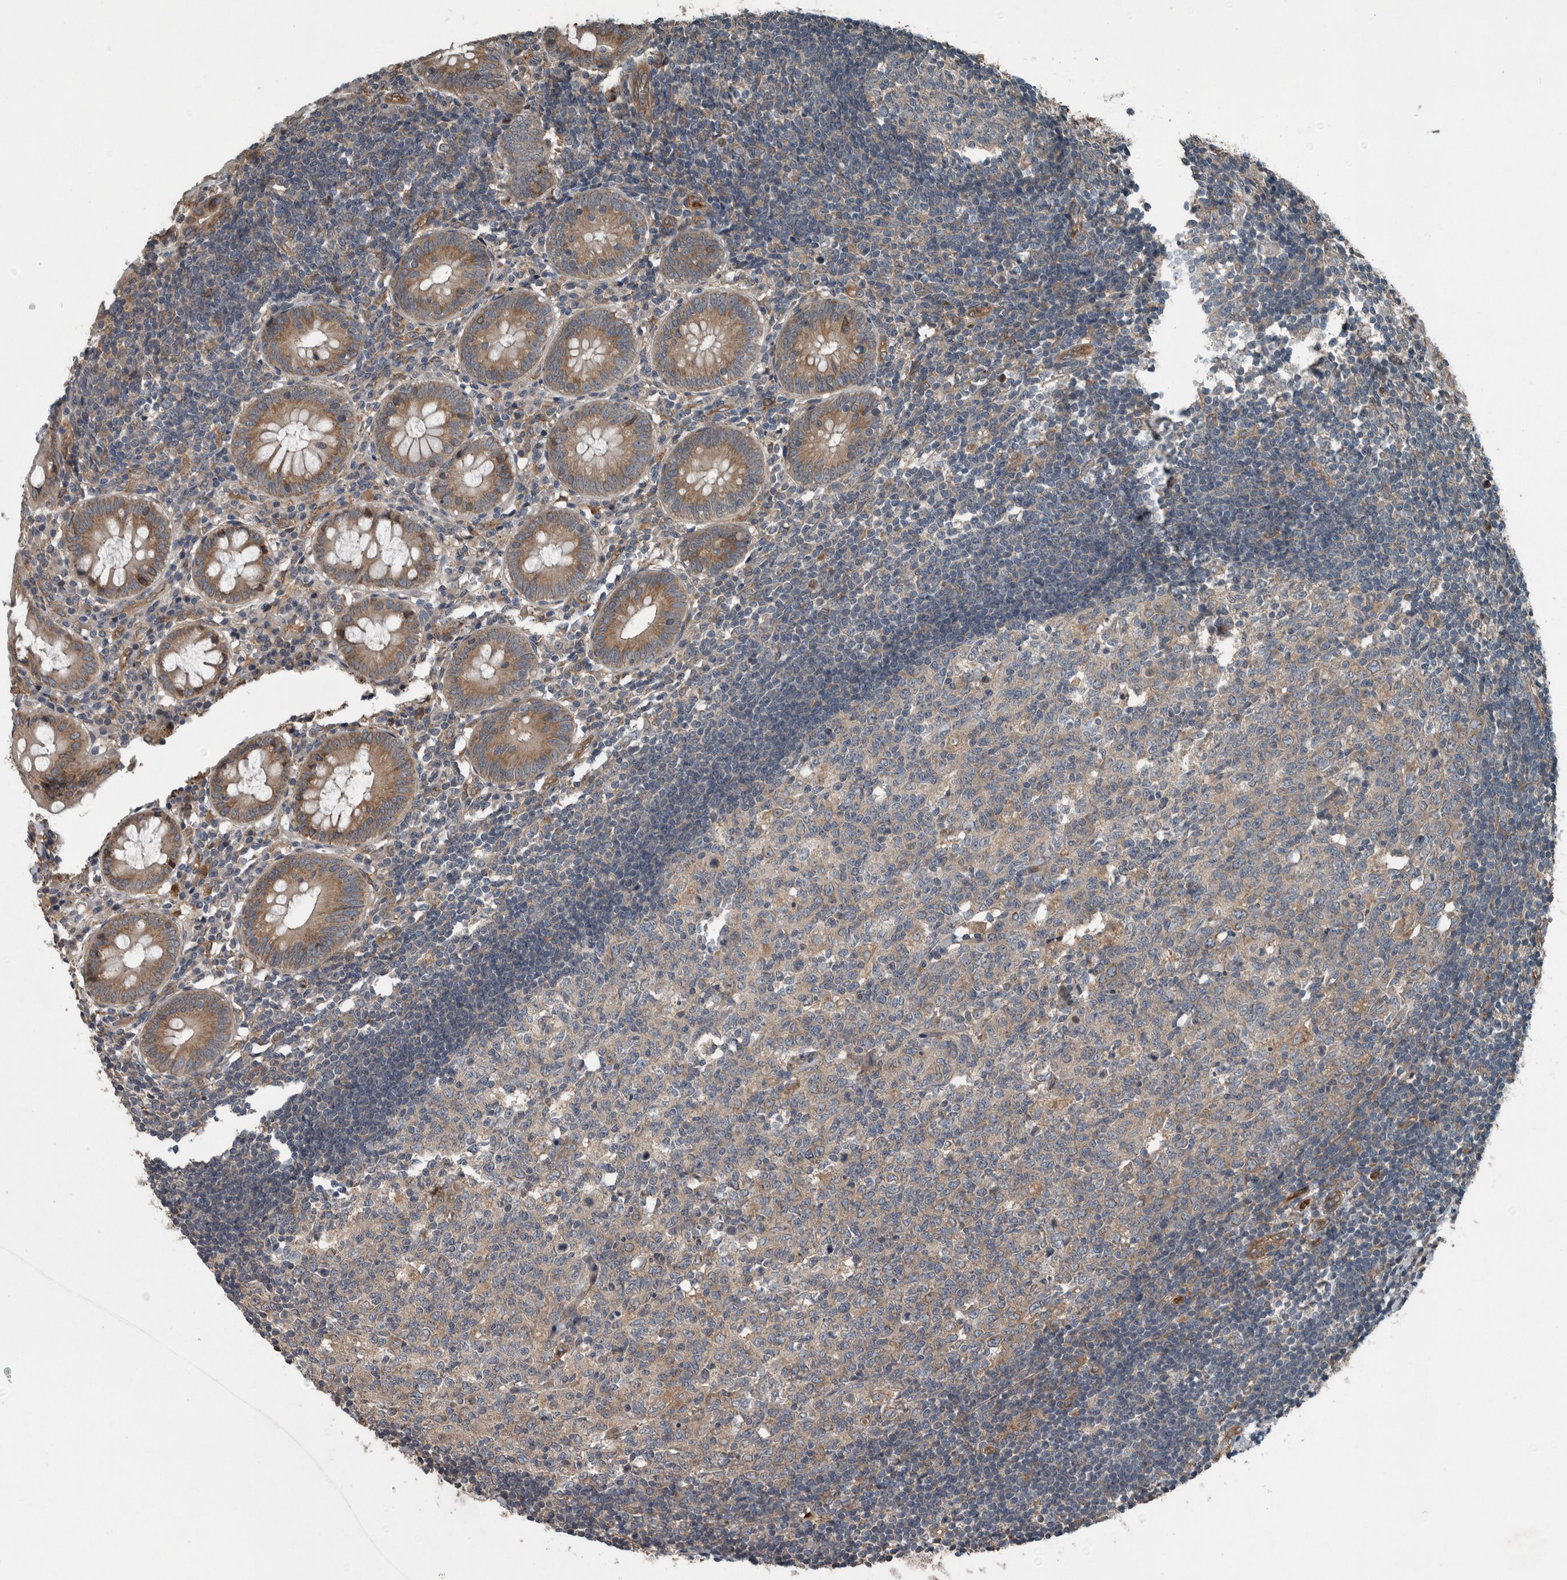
{"staining": {"intensity": "moderate", "quantity": ">75%", "location": "cytoplasmic/membranous"}, "tissue": "appendix", "cell_type": "Glandular cells", "image_type": "normal", "snomed": [{"axis": "morphology", "description": "Normal tissue, NOS"}, {"axis": "topography", "description": "Appendix"}], "caption": "Appendix stained for a protein (brown) demonstrates moderate cytoplasmic/membranous positive staining in approximately >75% of glandular cells.", "gene": "EXOC8", "patient": {"sex": "female", "age": 54}}